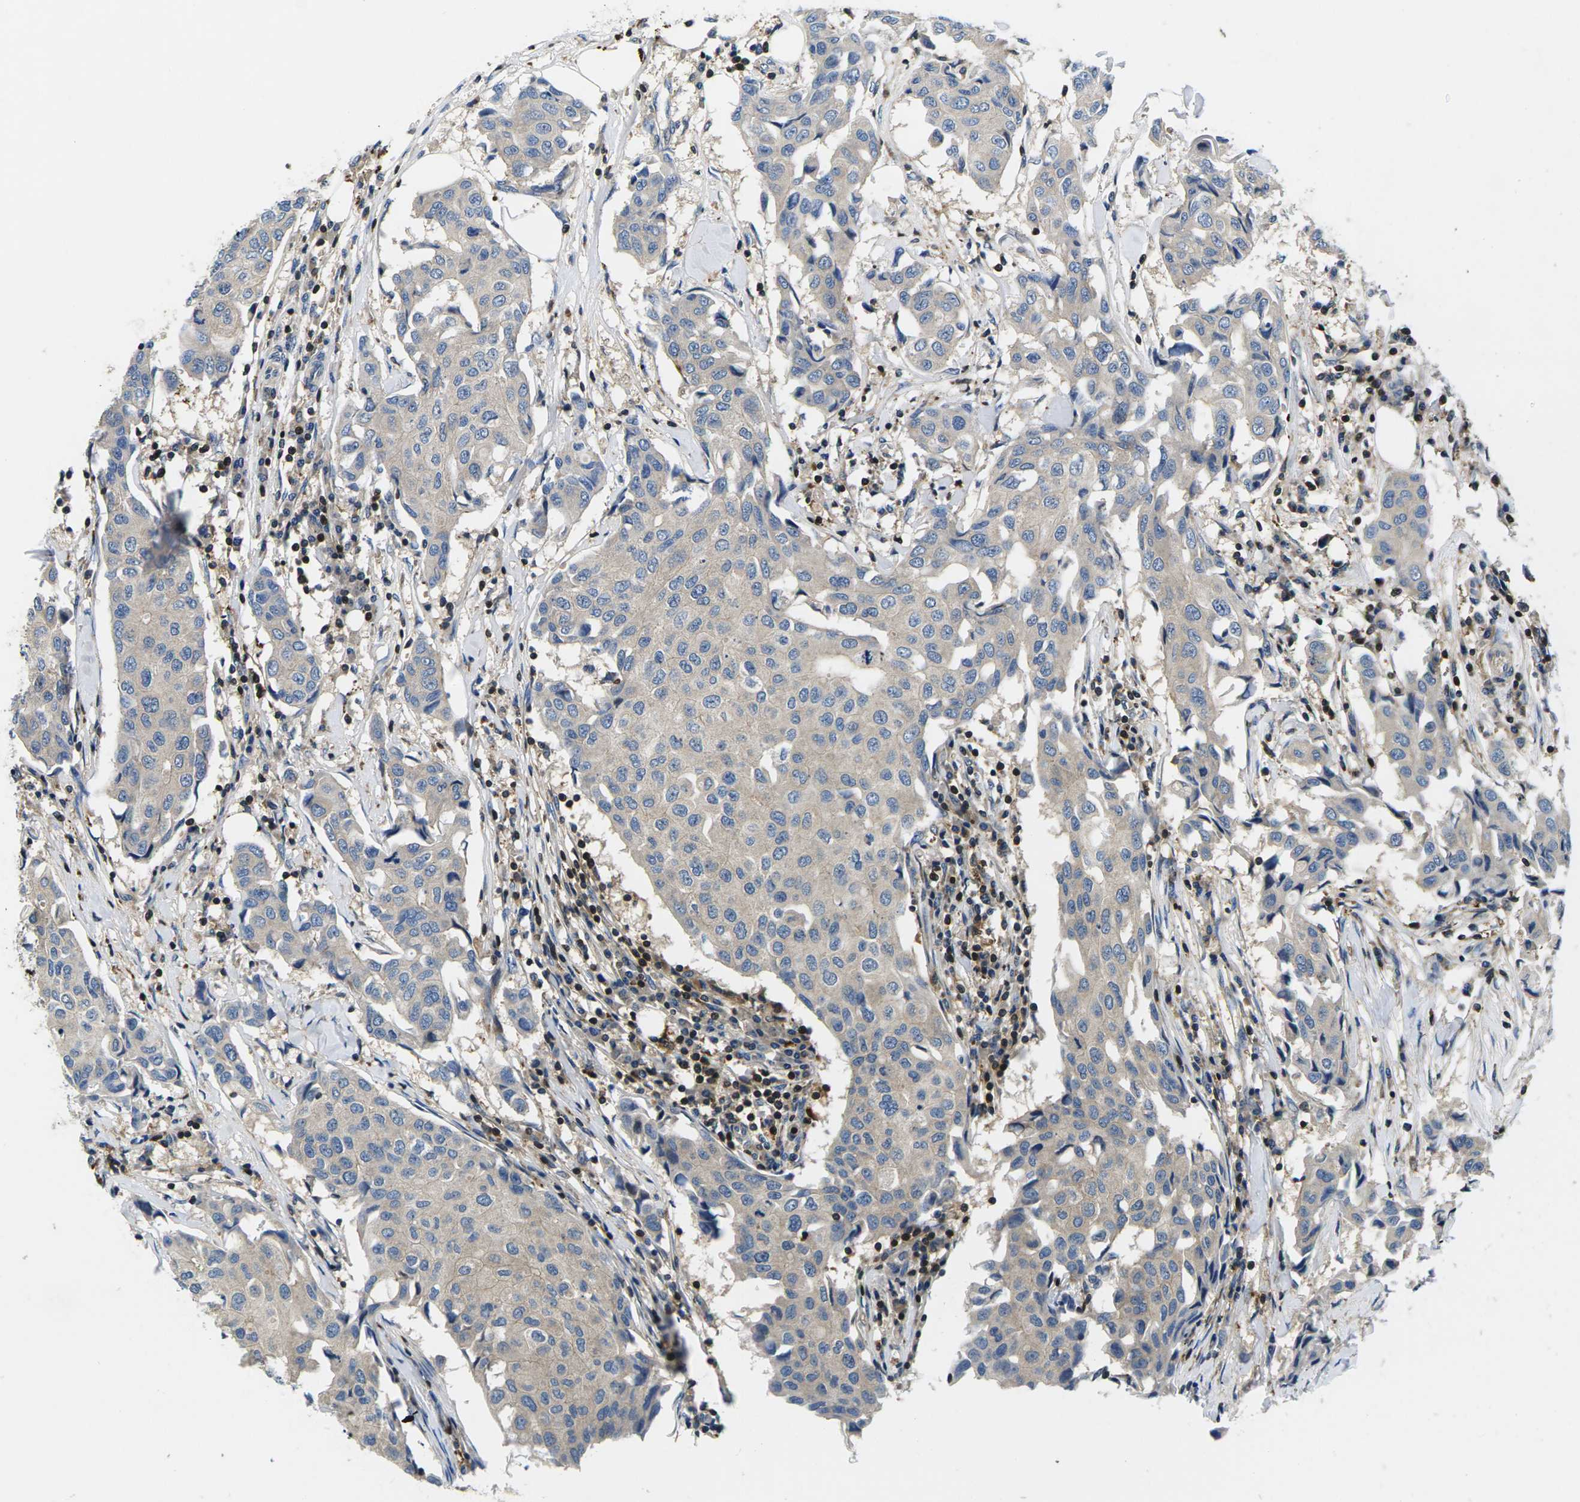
{"staining": {"intensity": "weak", "quantity": ">75%", "location": "cytoplasmic/membranous"}, "tissue": "breast cancer", "cell_type": "Tumor cells", "image_type": "cancer", "snomed": [{"axis": "morphology", "description": "Duct carcinoma"}, {"axis": "topography", "description": "Breast"}], "caption": "Breast cancer (infiltrating ductal carcinoma) stained with a brown dye displays weak cytoplasmic/membranous positive positivity in about >75% of tumor cells.", "gene": "PLCE1", "patient": {"sex": "female", "age": 80}}